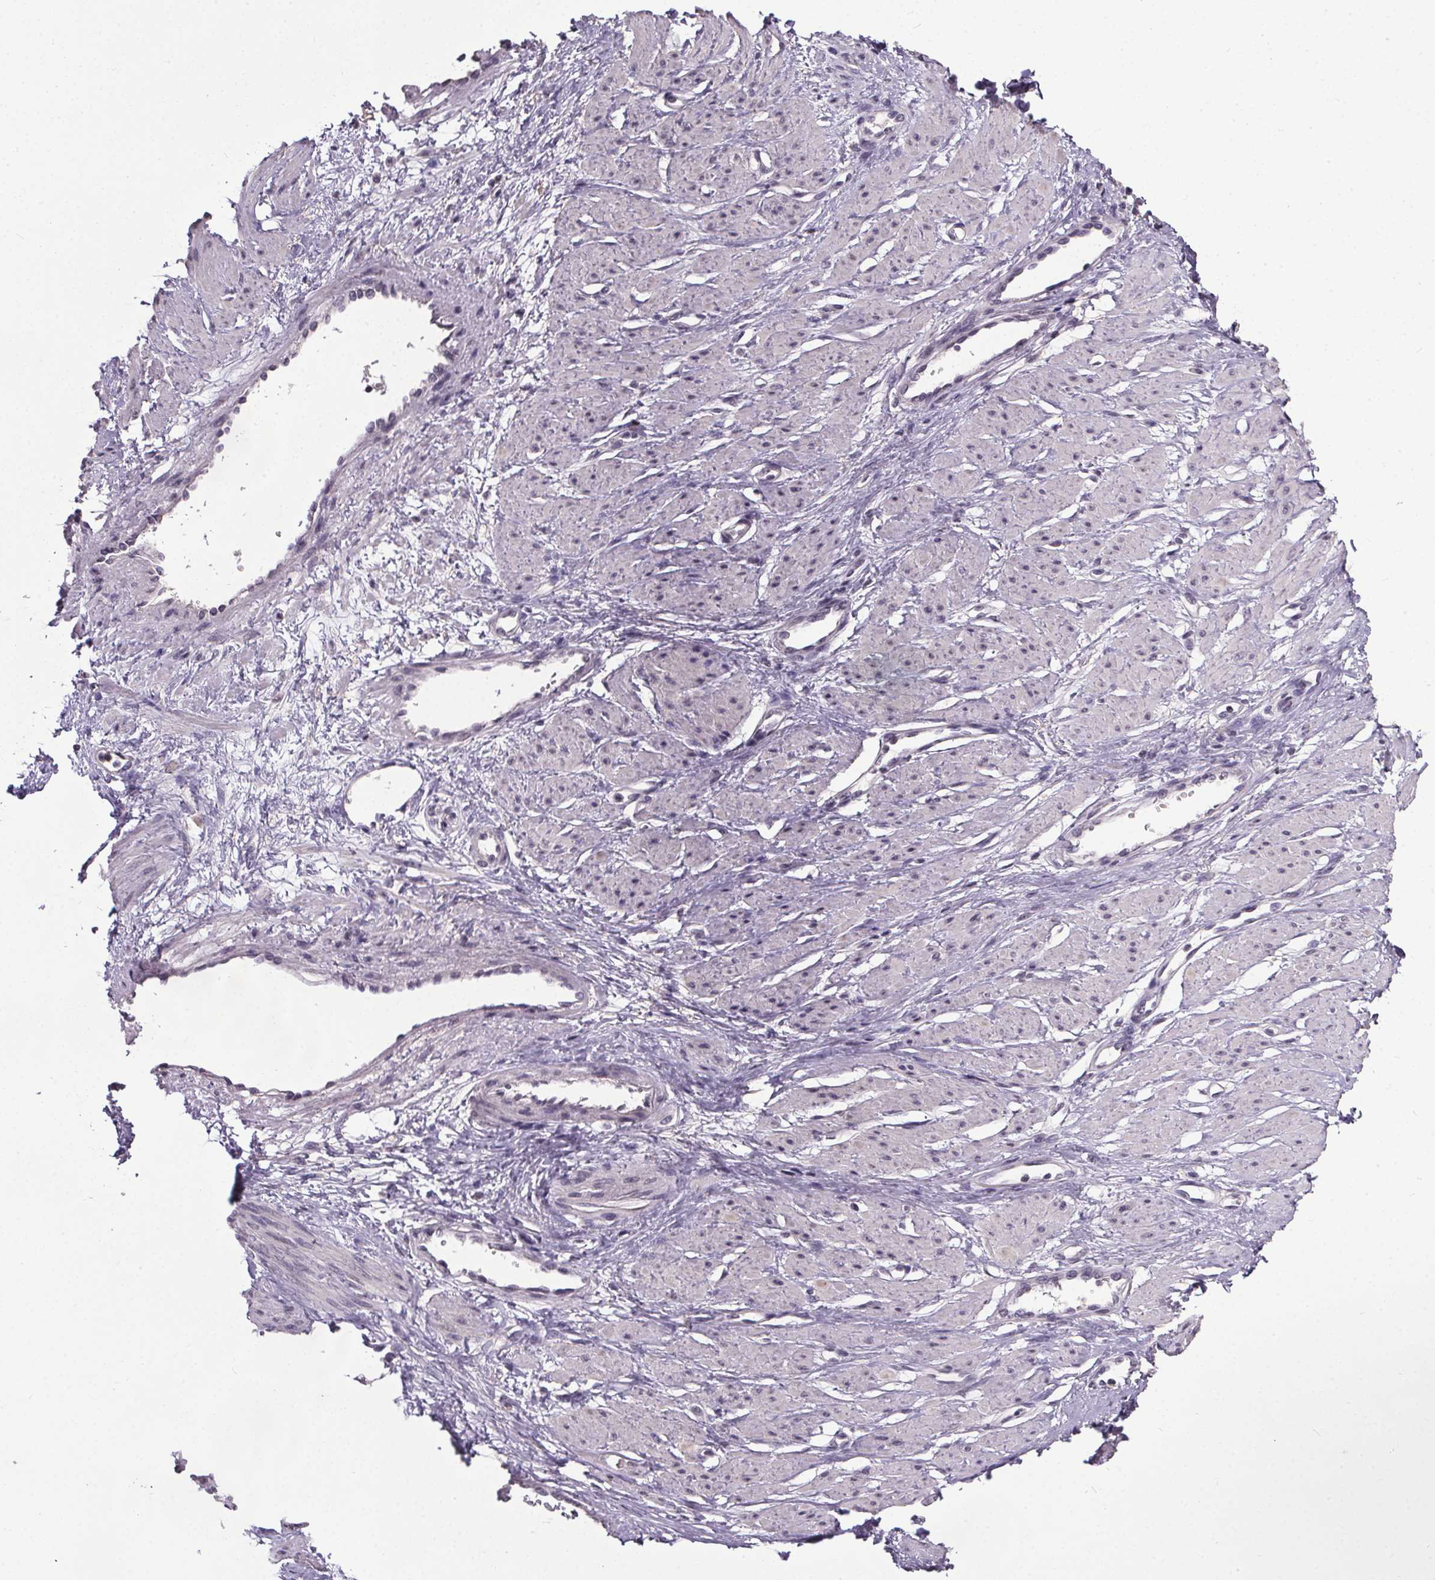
{"staining": {"intensity": "negative", "quantity": "none", "location": "none"}, "tissue": "smooth muscle", "cell_type": "Smooth muscle cells", "image_type": "normal", "snomed": [{"axis": "morphology", "description": "Normal tissue, NOS"}, {"axis": "topography", "description": "Smooth muscle"}, {"axis": "topography", "description": "Uterus"}], "caption": "An immunohistochemistry photomicrograph of unremarkable smooth muscle is shown. There is no staining in smooth muscle cells of smooth muscle.", "gene": "NKX6", "patient": {"sex": "female", "age": 39}}